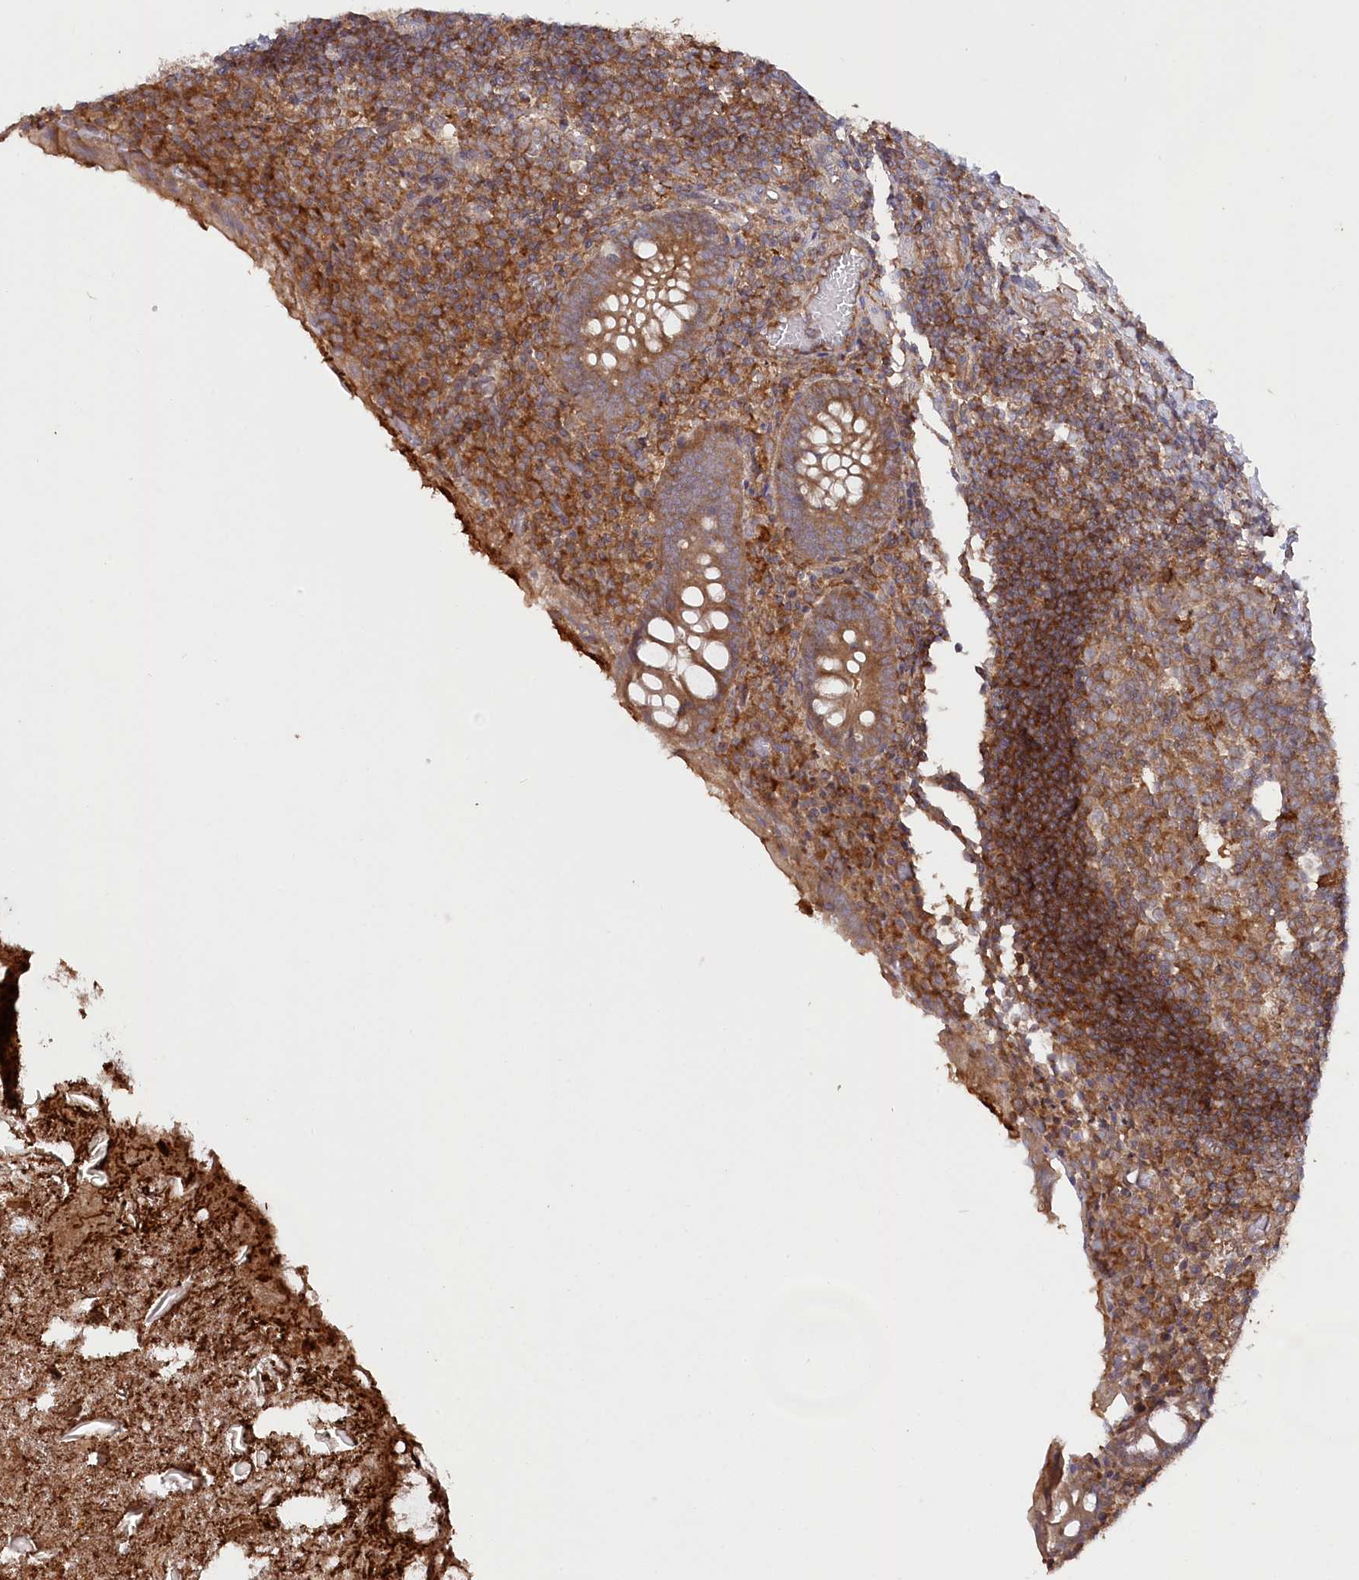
{"staining": {"intensity": "moderate", "quantity": ">75%", "location": "cytoplasmic/membranous"}, "tissue": "appendix", "cell_type": "Glandular cells", "image_type": "normal", "snomed": [{"axis": "morphology", "description": "Normal tissue, NOS"}, {"axis": "topography", "description": "Appendix"}], "caption": "Immunohistochemical staining of unremarkable human appendix demonstrates medium levels of moderate cytoplasmic/membranous staining in approximately >75% of glandular cells.", "gene": "PPP1R21", "patient": {"sex": "female", "age": 17}}